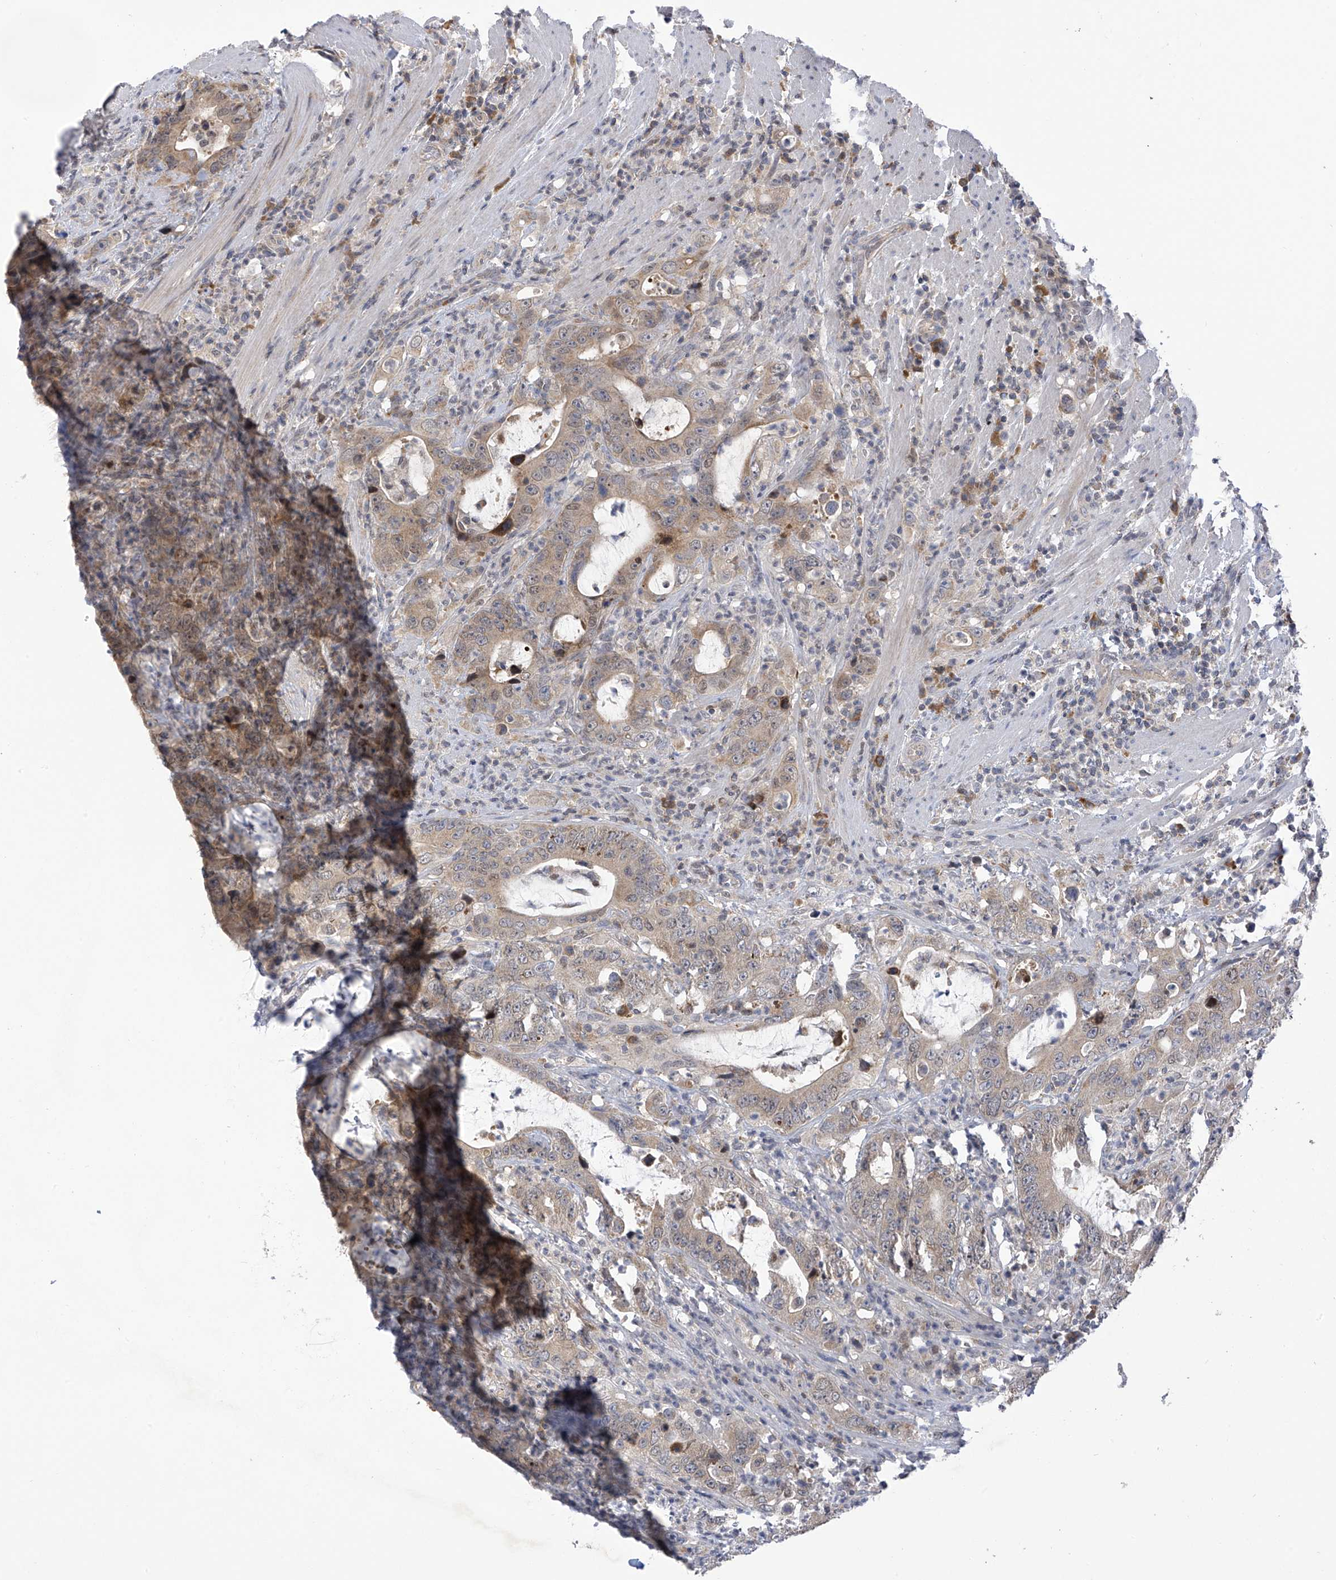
{"staining": {"intensity": "weak", "quantity": ">75%", "location": "cytoplasmic/membranous"}, "tissue": "colorectal cancer", "cell_type": "Tumor cells", "image_type": "cancer", "snomed": [{"axis": "morphology", "description": "Adenocarcinoma, NOS"}, {"axis": "topography", "description": "Colon"}], "caption": "Protein expression analysis of human colorectal cancer (adenocarcinoma) reveals weak cytoplasmic/membranous staining in about >75% of tumor cells.", "gene": "SLCO4A1", "patient": {"sex": "female", "age": 75}}